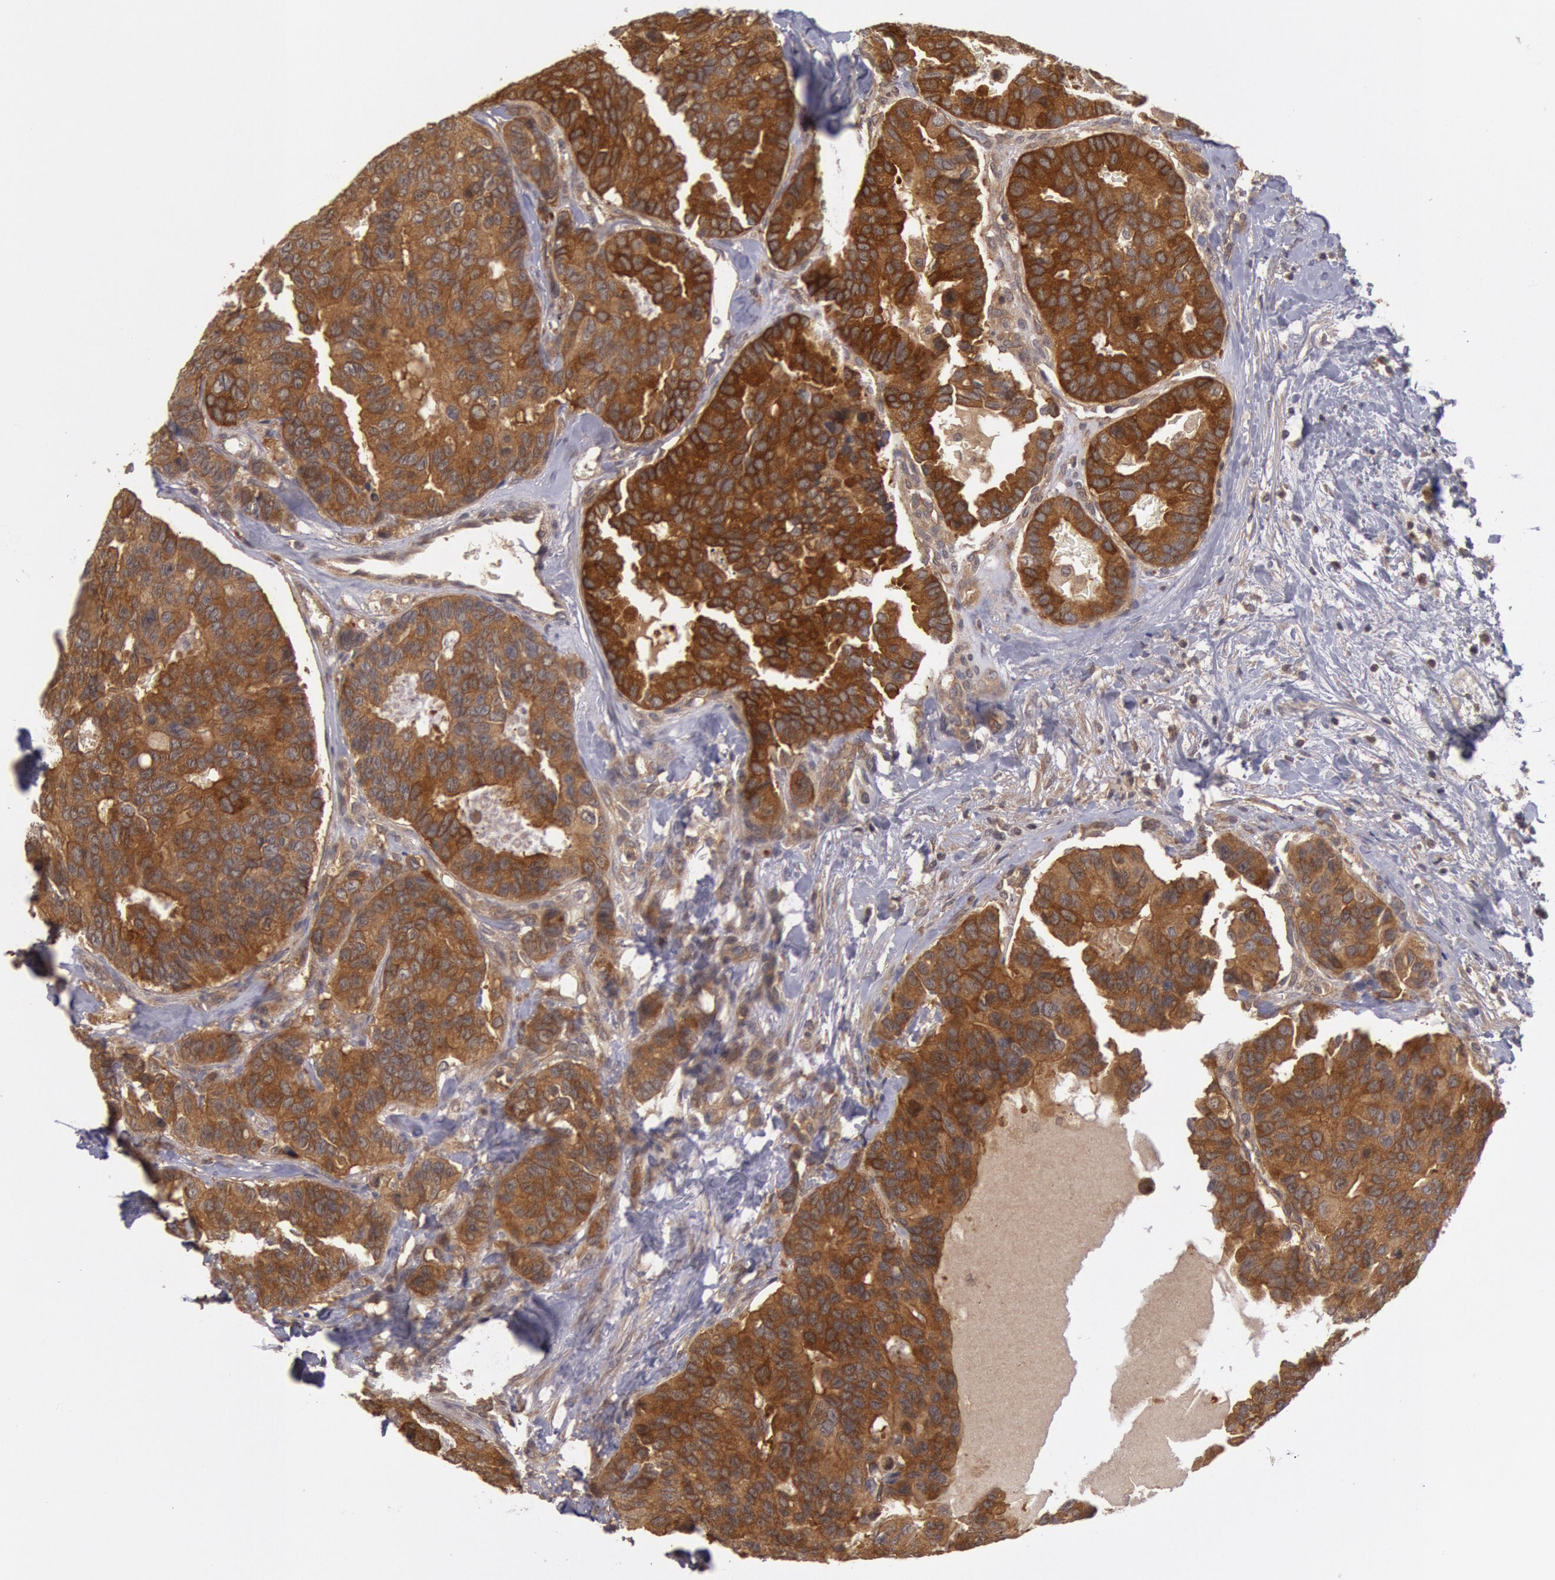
{"staining": {"intensity": "strong", "quantity": ">75%", "location": "cytoplasmic/membranous"}, "tissue": "breast cancer", "cell_type": "Tumor cells", "image_type": "cancer", "snomed": [{"axis": "morphology", "description": "Duct carcinoma"}, {"axis": "topography", "description": "Breast"}], "caption": "Immunohistochemistry photomicrograph of invasive ductal carcinoma (breast) stained for a protein (brown), which demonstrates high levels of strong cytoplasmic/membranous positivity in about >75% of tumor cells.", "gene": "BRAF", "patient": {"sex": "female", "age": 69}}